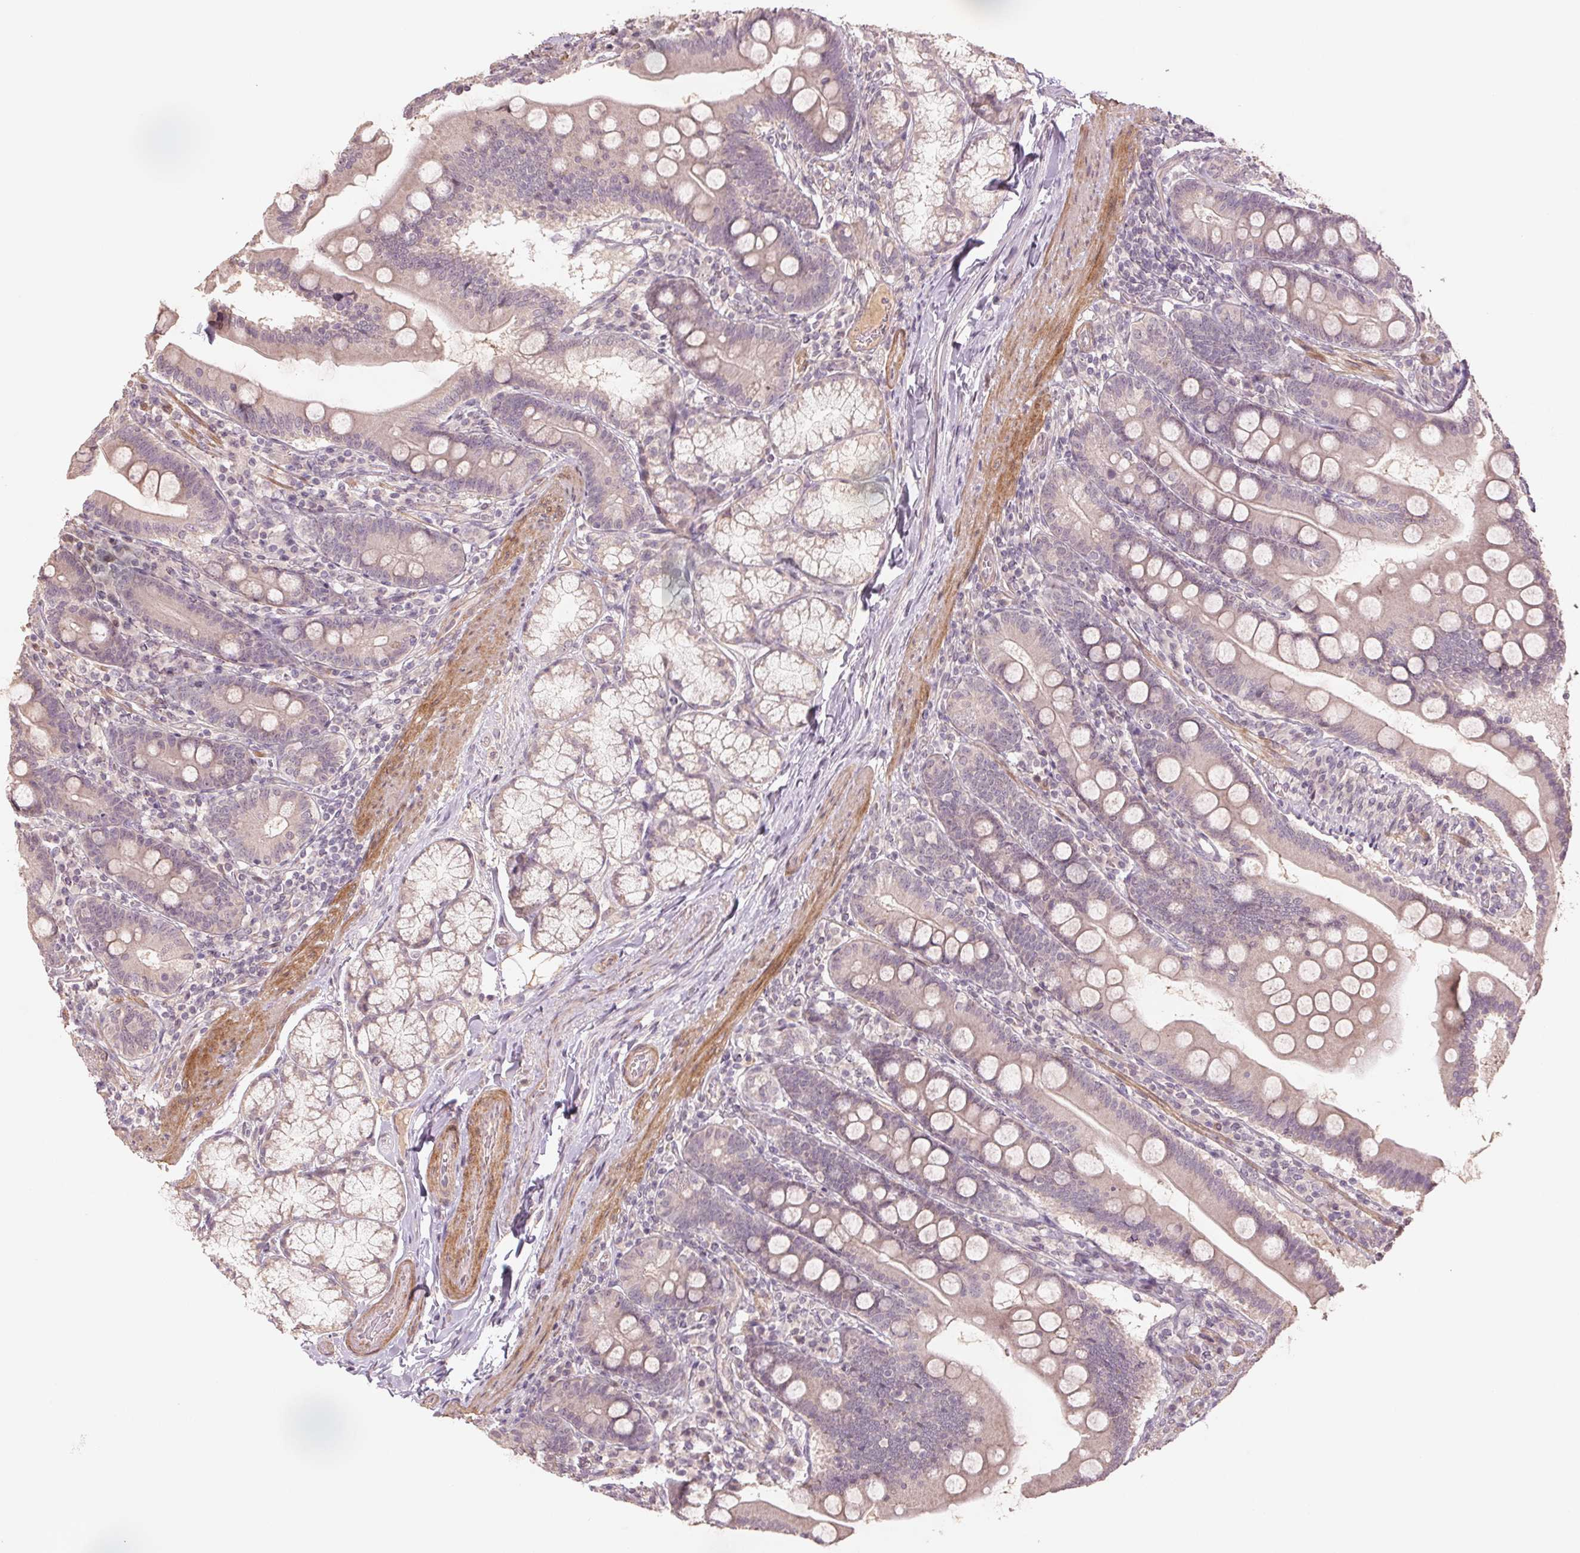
{"staining": {"intensity": "weak", "quantity": "25%-75%", "location": "cytoplasmic/membranous"}, "tissue": "duodenum", "cell_type": "Glandular cells", "image_type": "normal", "snomed": [{"axis": "morphology", "description": "Normal tissue, NOS"}, {"axis": "topography", "description": "Duodenum"}], "caption": "Immunohistochemical staining of normal human duodenum displays low levels of weak cytoplasmic/membranous staining in approximately 25%-75% of glandular cells. (DAB = brown stain, brightfield microscopy at high magnification).", "gene": "PPIAL4A", "patient": {"sex": "female", "age": 67}}